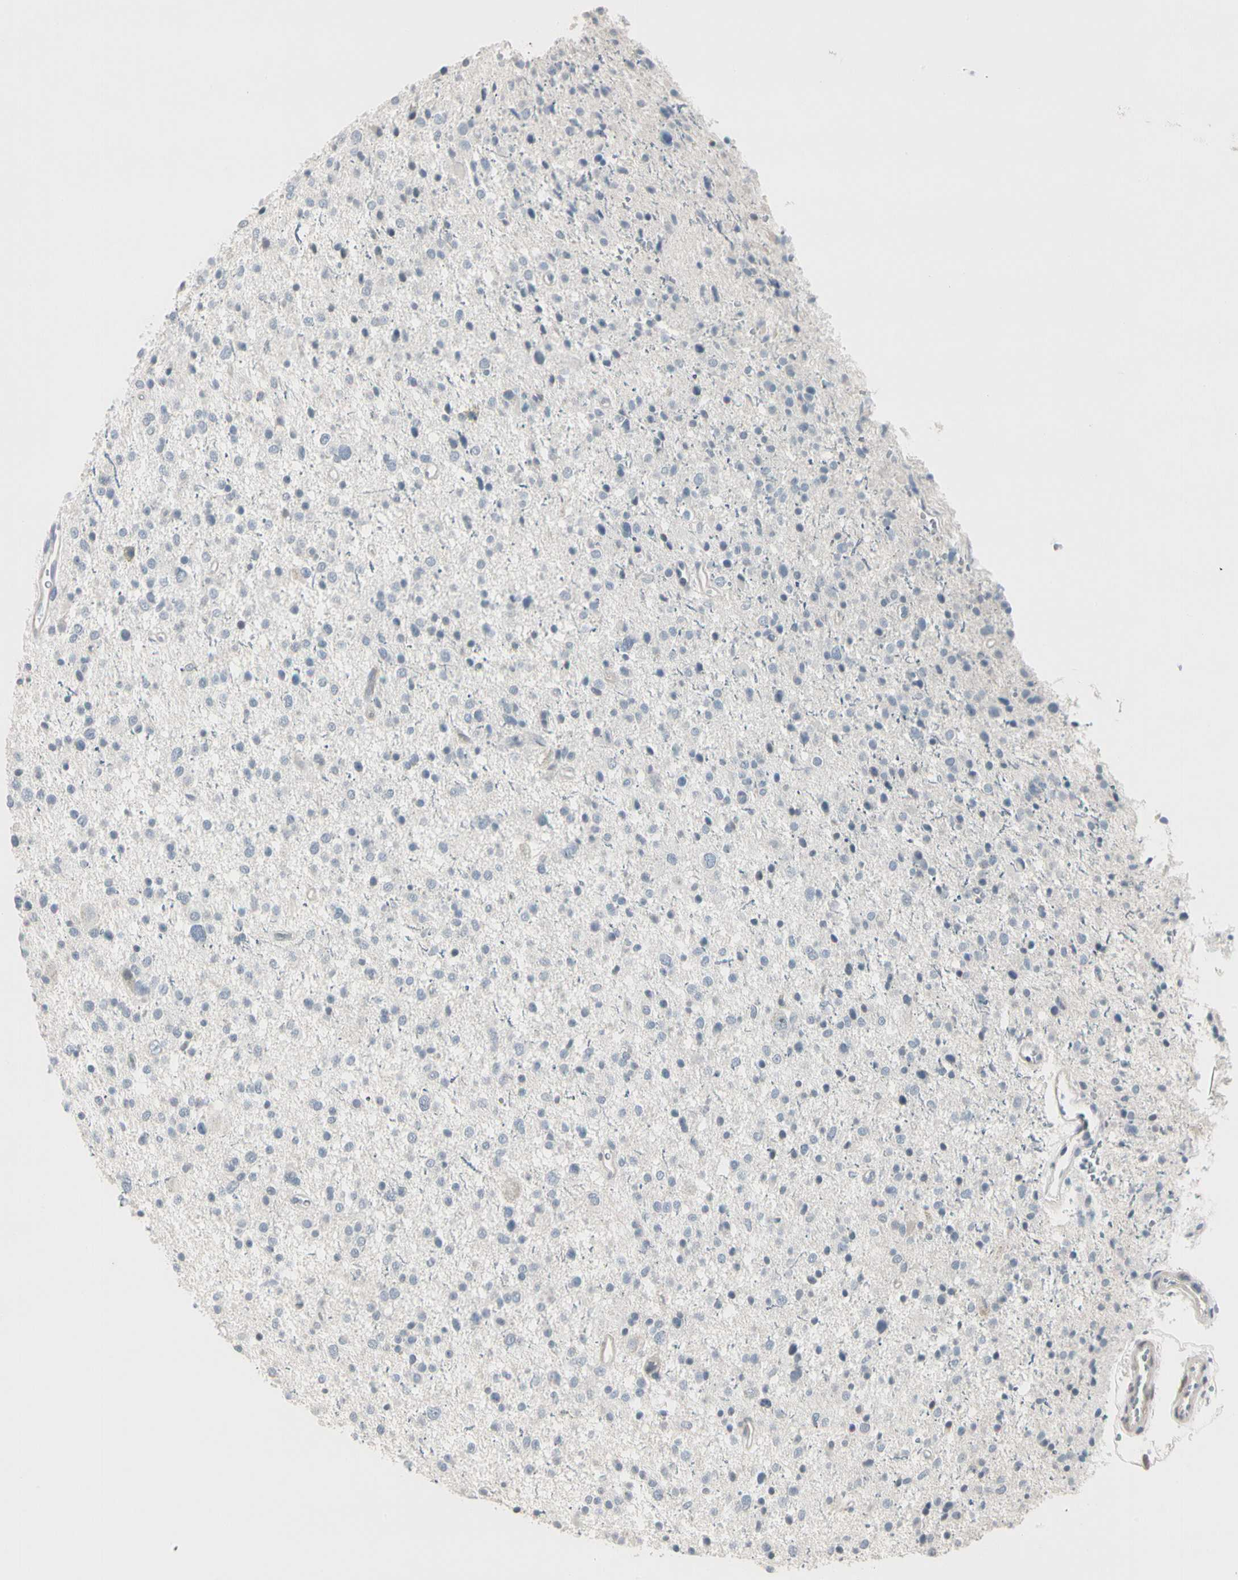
{"staining": {"intensity": "negative", "quantity": "none", "location": "none"}, "tissue": "glioma", "cell_type": "Tumor cells", "image_type": "cancer", "snomed": [{"axis": "morphology", "description": "Glioma, malignant, Low grade"}, {"axis": "topography", "description": "Brain"}], "caption": "Human malignant glioma (low-grade) stained for a protein using immunohistochemistry (IHC) demonstrates no positivity in tumor cells.", "gene": "DMPK", "patient": {"sex": "female", "age": 37}}